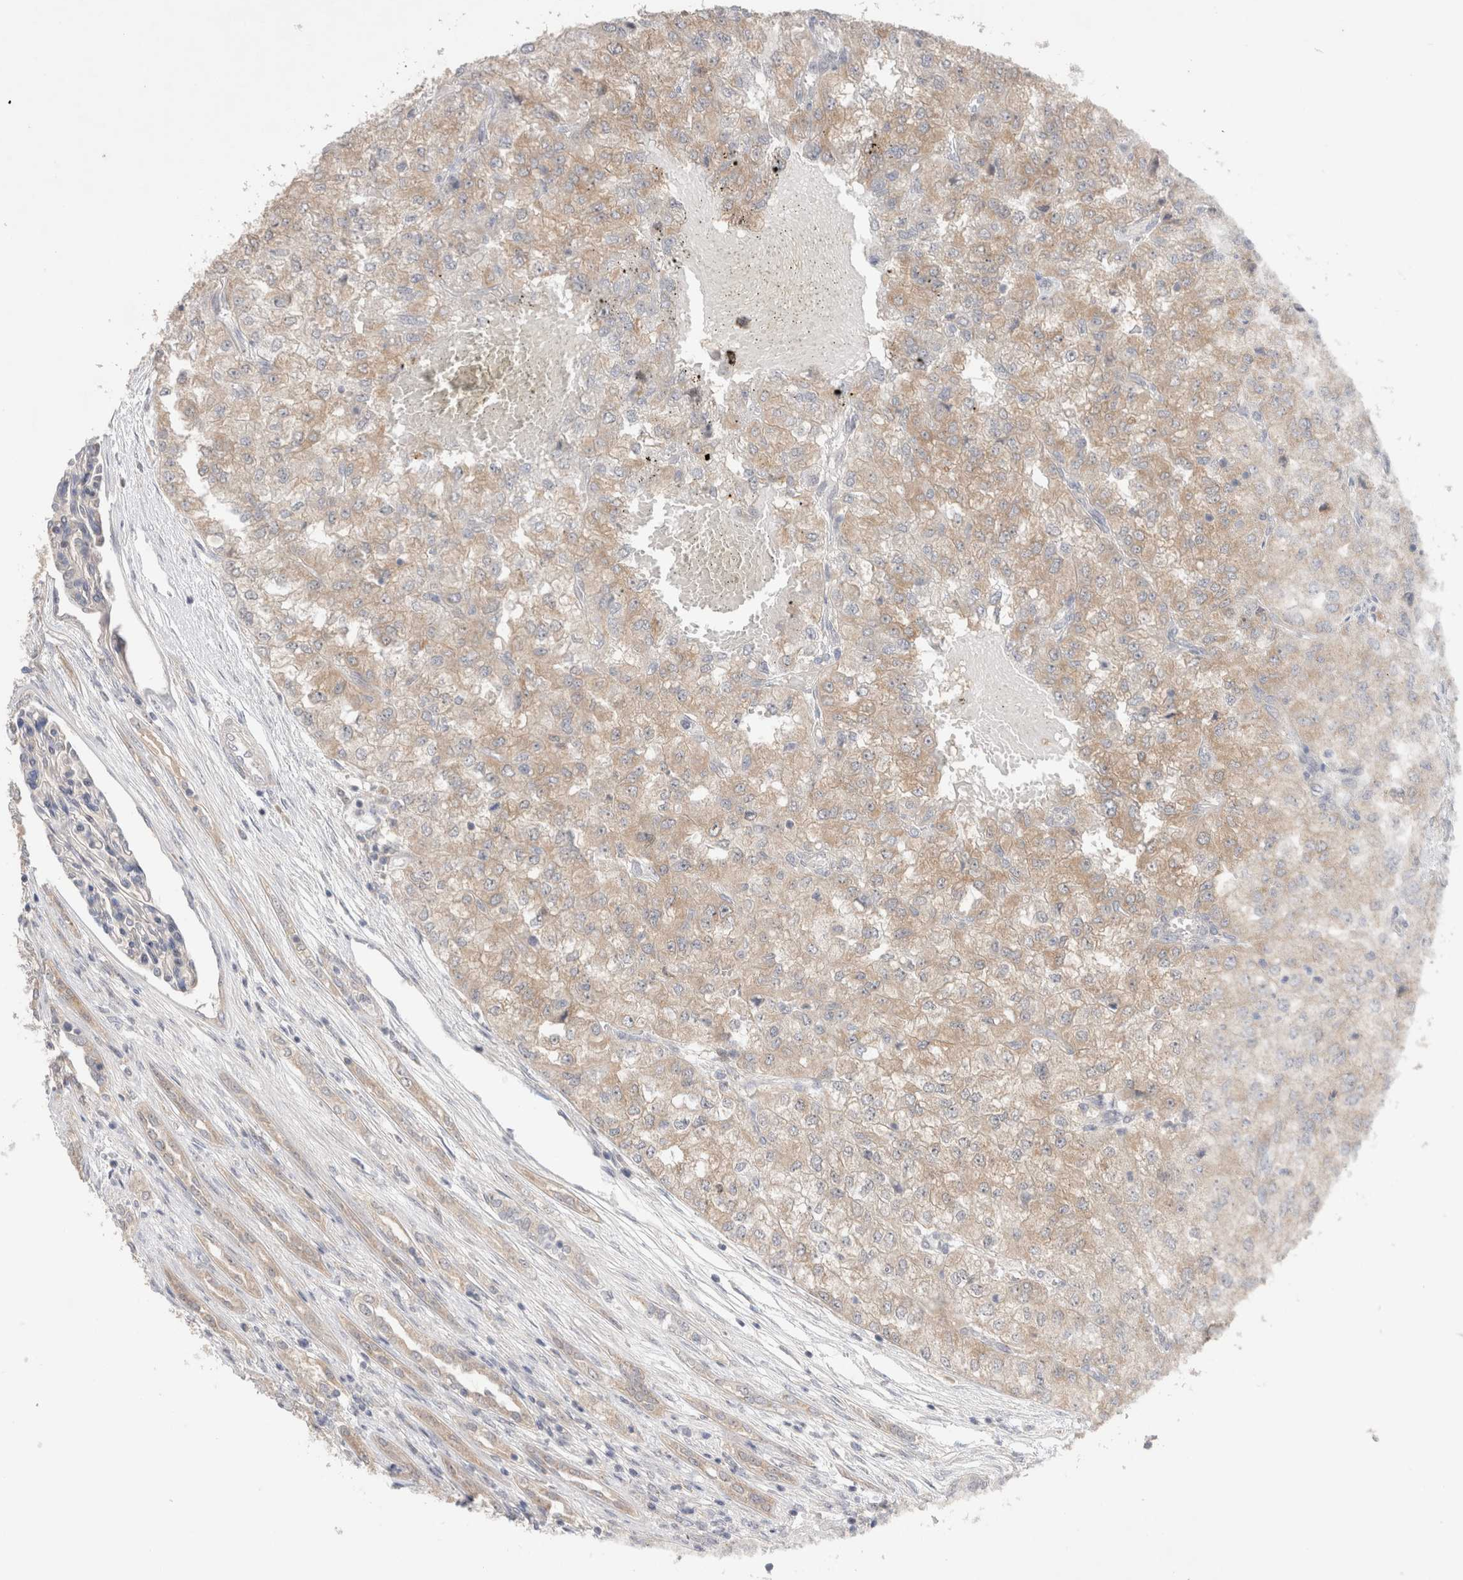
{"staining": {"intensity": "moderate", "quantity": ">75%", "location": "cytoplasmic/membranous"}, "tissue": "renal cancer", "cell_type": "Tumor cells", "image_type": "cancer", "snomed": [{"axis": "morphology", "description": "Adenocarcinoma, NOS"}, {"axis": "topography", "description": "Kidney"}], "caption": "Renal cancer (adenocarcinoma) stained for a protein (brown) demonstrates moderate cytoplasmic/membranous positive positivity in about >75% of tumor cells.", "gene": "SLC29A1", "patient": {"sex": "female", "age": 54}}